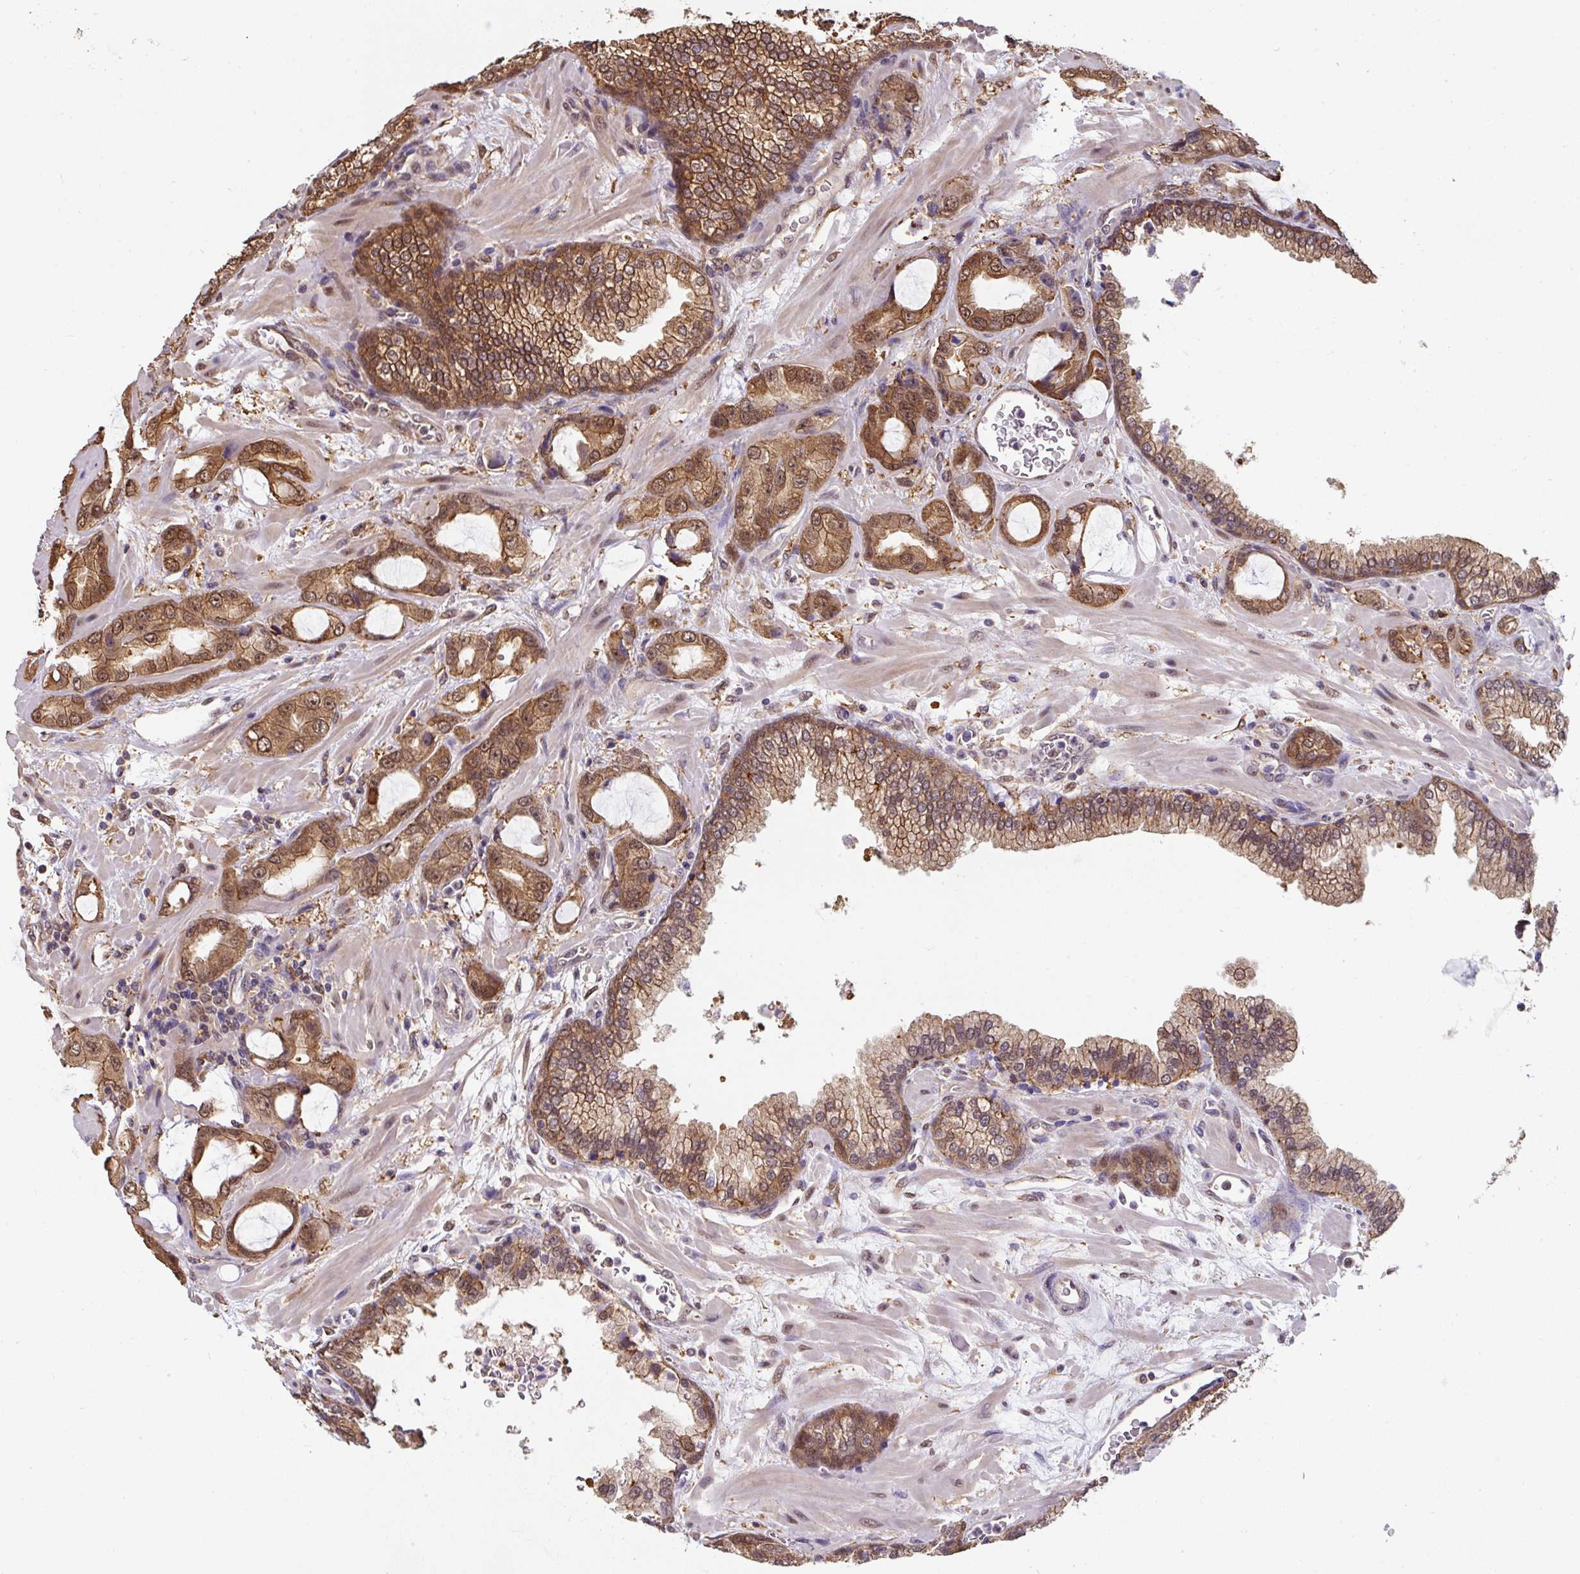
{"staining": {"intensity": "moderate", "quantity": ">75%", "location": "cytoplasmic/membranous,nuclear"}, "tissue": "prostate cancer", "cell_type": "Tumor cells", "image_type": "cancer", "snomed": [{"axis": "morphology", "description": "Adenocarcinoma, High grade"}, {"axis": "topography", "description": "Prostate"}], "caption": "High-grade adenocarcinoma (prostate) stained for a protein (brown) shows moderate cytoplasmic/membranous and nuclear positive expression in approximately >75% of tumor cells.", "gene": "ST13", "patient": {"sex": "male", "age": 68}}